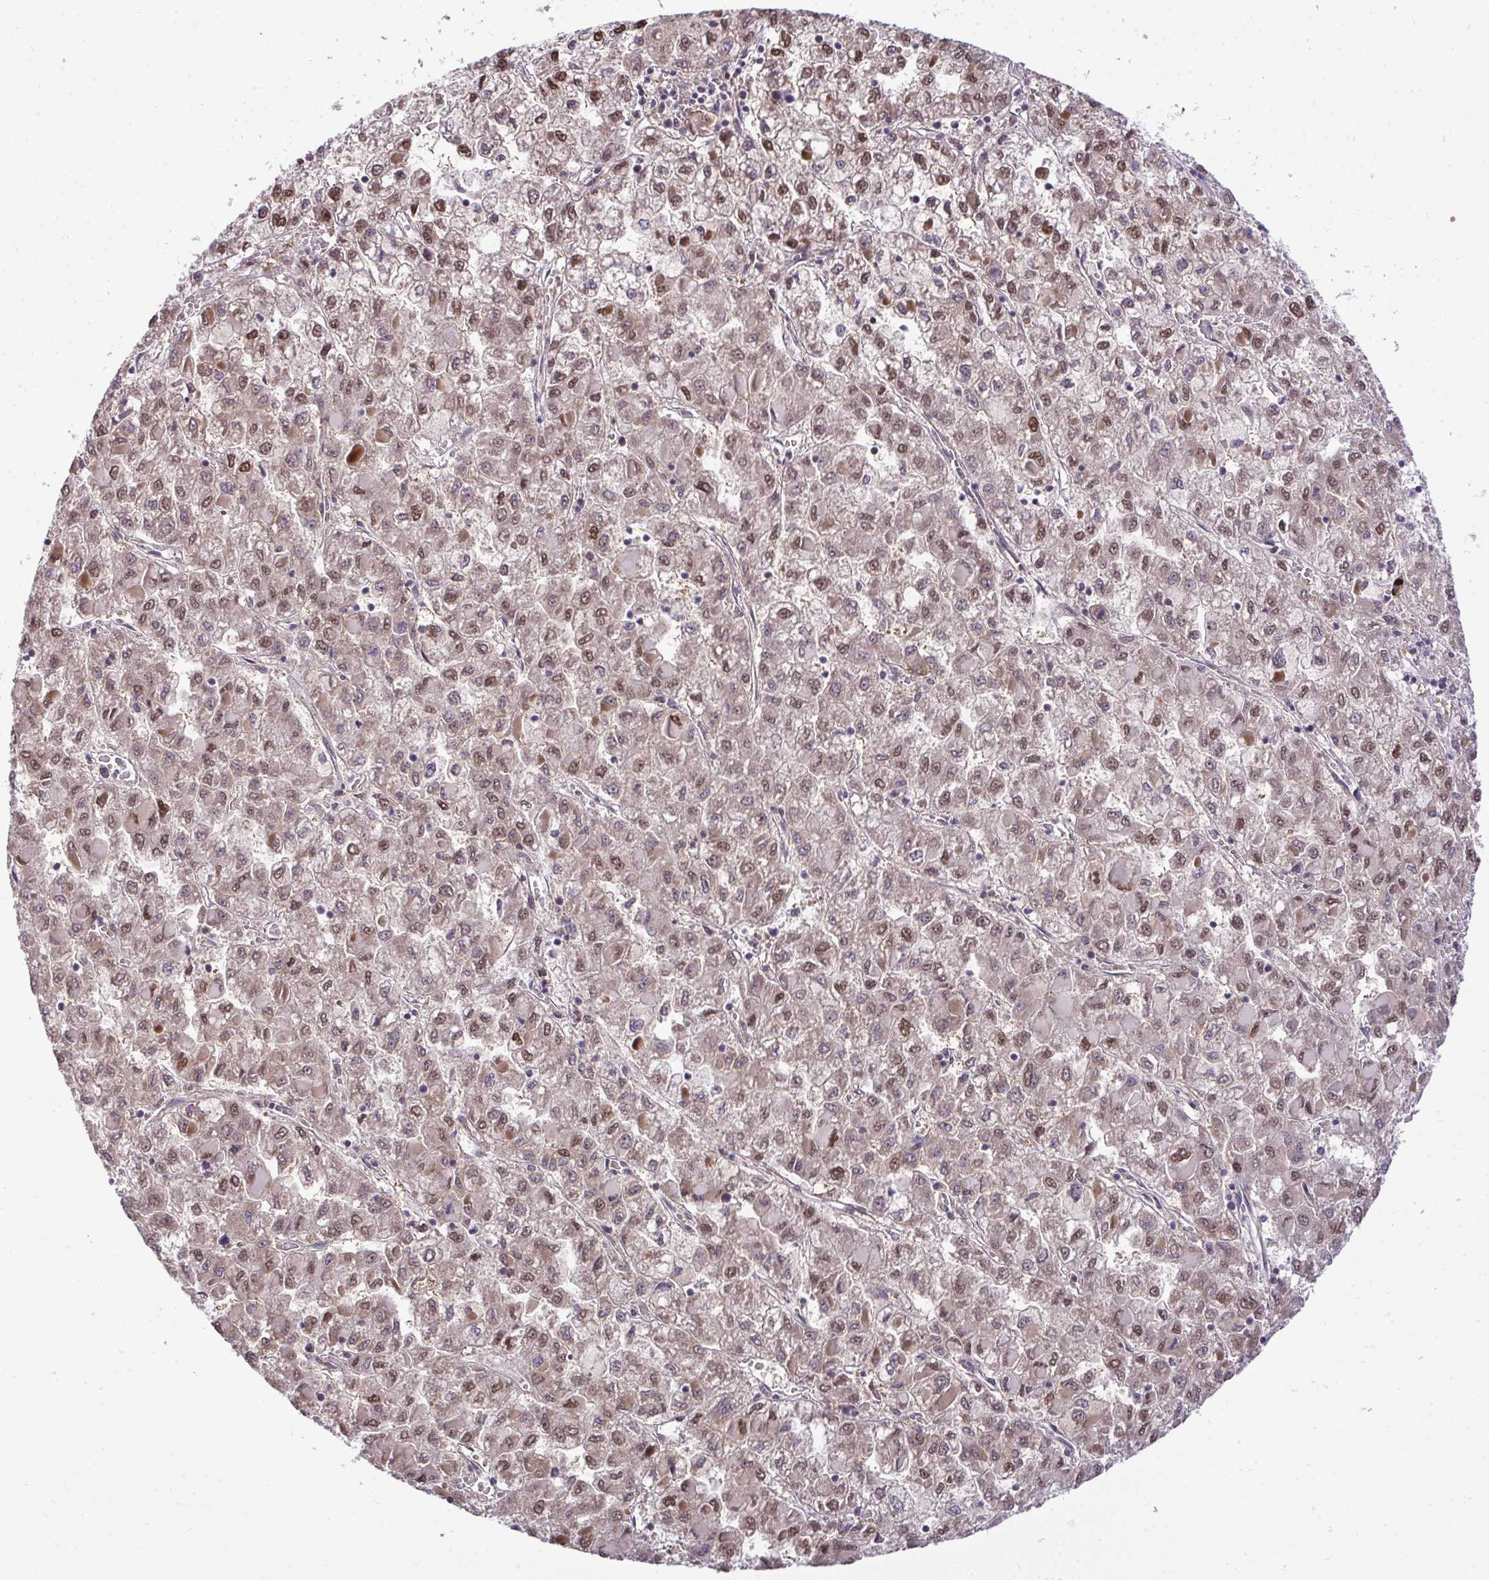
{"staining": {"intensity": "moderate", "quantity": ">75%", "location": "cytoplasmic/membranous,nuclear"}, "tissue": "liver cancer", "cell_type": "Tumor cells", "image_type": "cancer", "snomed": [{"axis": "morphology", "description": "Carcinoma, Hepatocellular, NOS"}, {"axis": "topography", "description": "Liver"}], "caption": "An IHC histopathology image of neoplastic tissue is shown. Protein staining in brown labels moderate cytoplasmic/membranous and nuclear positivity in liver cancer (hepatocellular carcinoma) within tumor cells.", "gene": "ZSCAN9", "patient": {"sex": "male", "age": 40}}